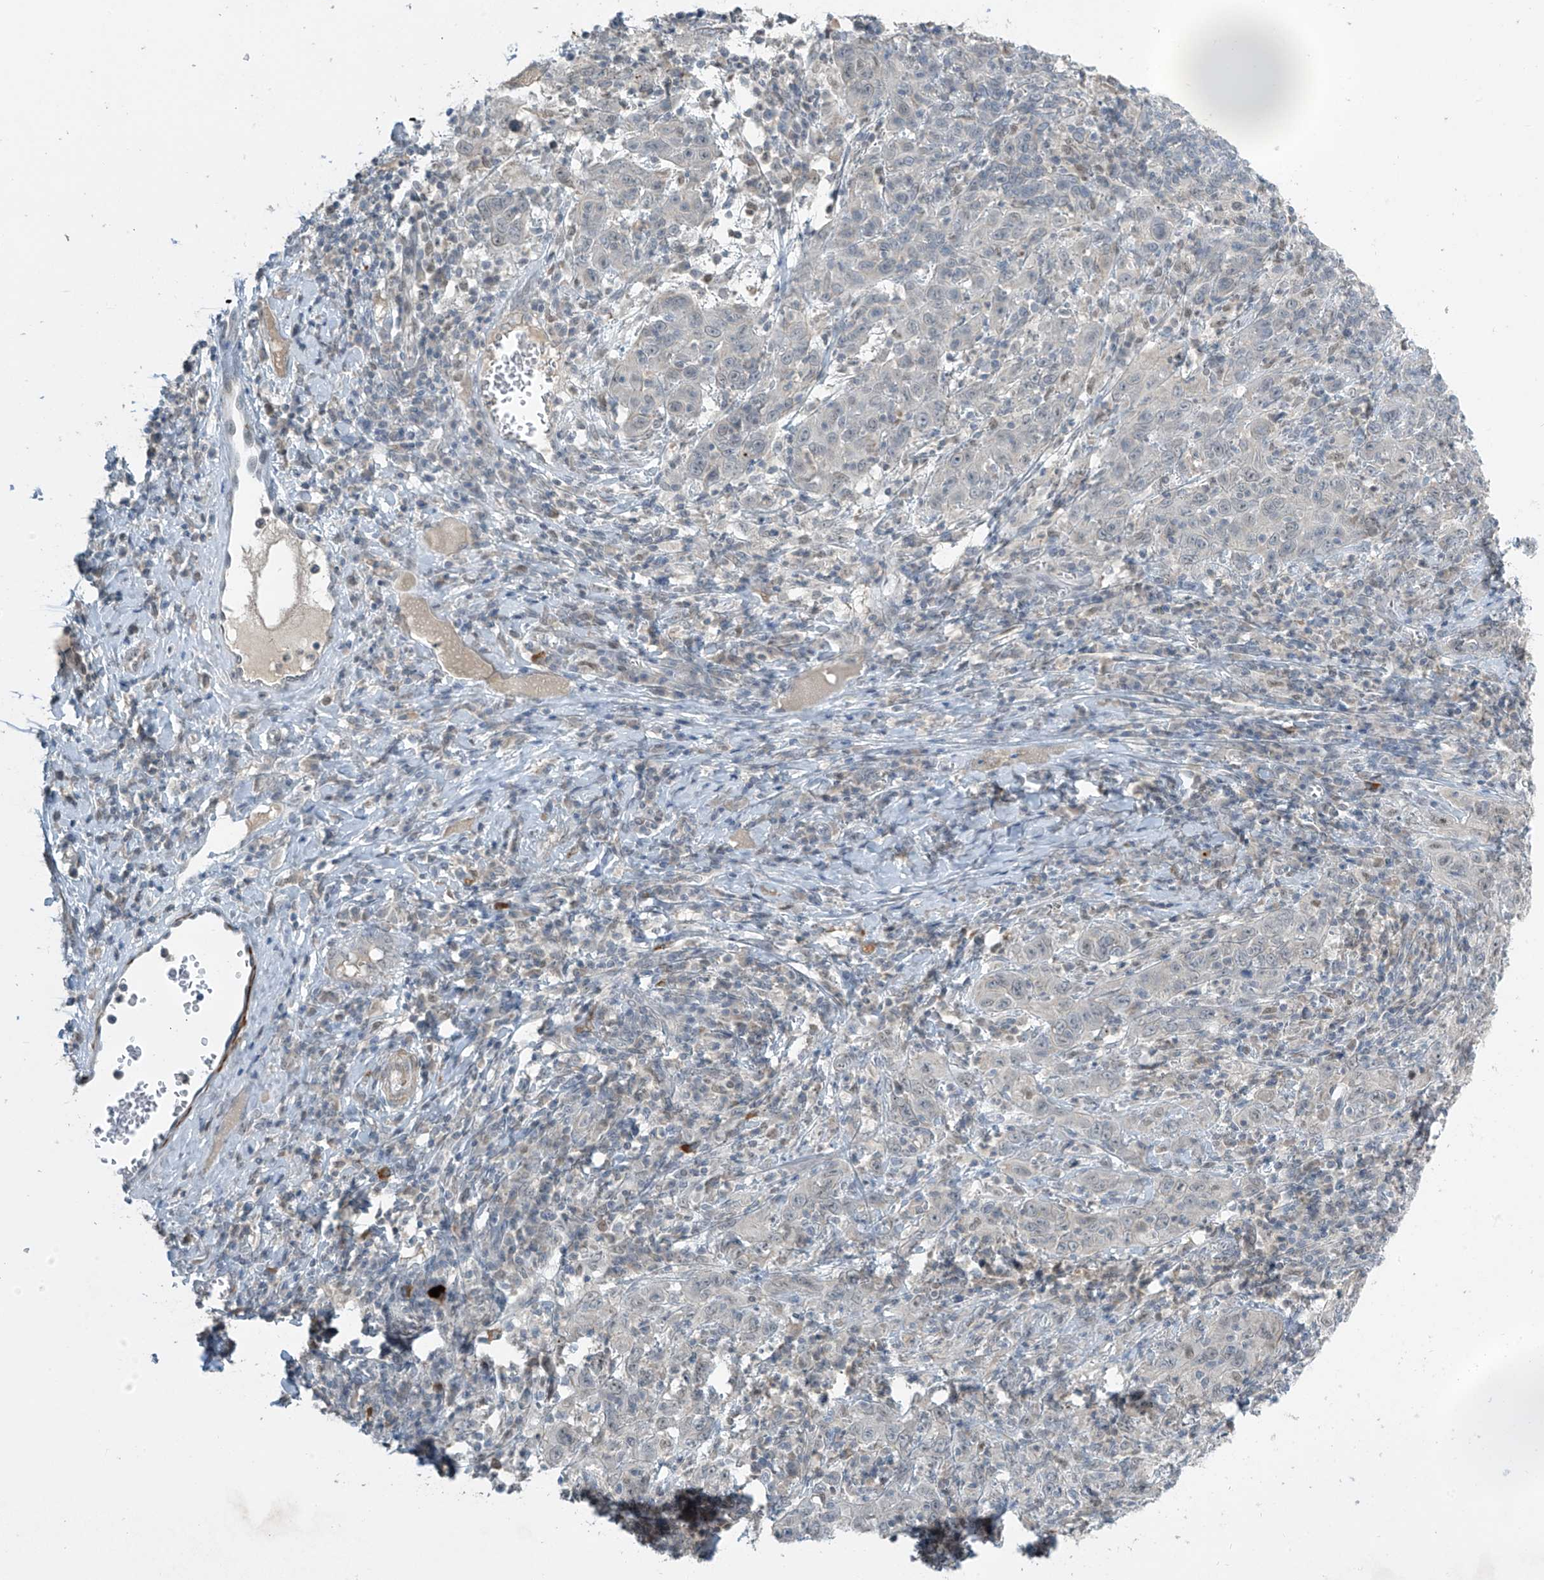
{"staining": {"intensity": "negative", "quantity": "none", "location": "none"}, "tissue": "cervical cancer", "cell_type": "Tumor cells", "image_type": "cancer", "snomed": [{"axis": "morphology", "description": "Squamous cell carcinoma, NOS"}, {"axis": "topography", "description": "Cervix"}], "caption": "High power microscopy photomicrograph of an immunohistochemistry (IHC) histopathology image of squamous cell carcinoma (cervical), revealing no significant positivity in tumor cells.", "gene": "METAP1D", "patient": {"sex": "female", "age": 46}}